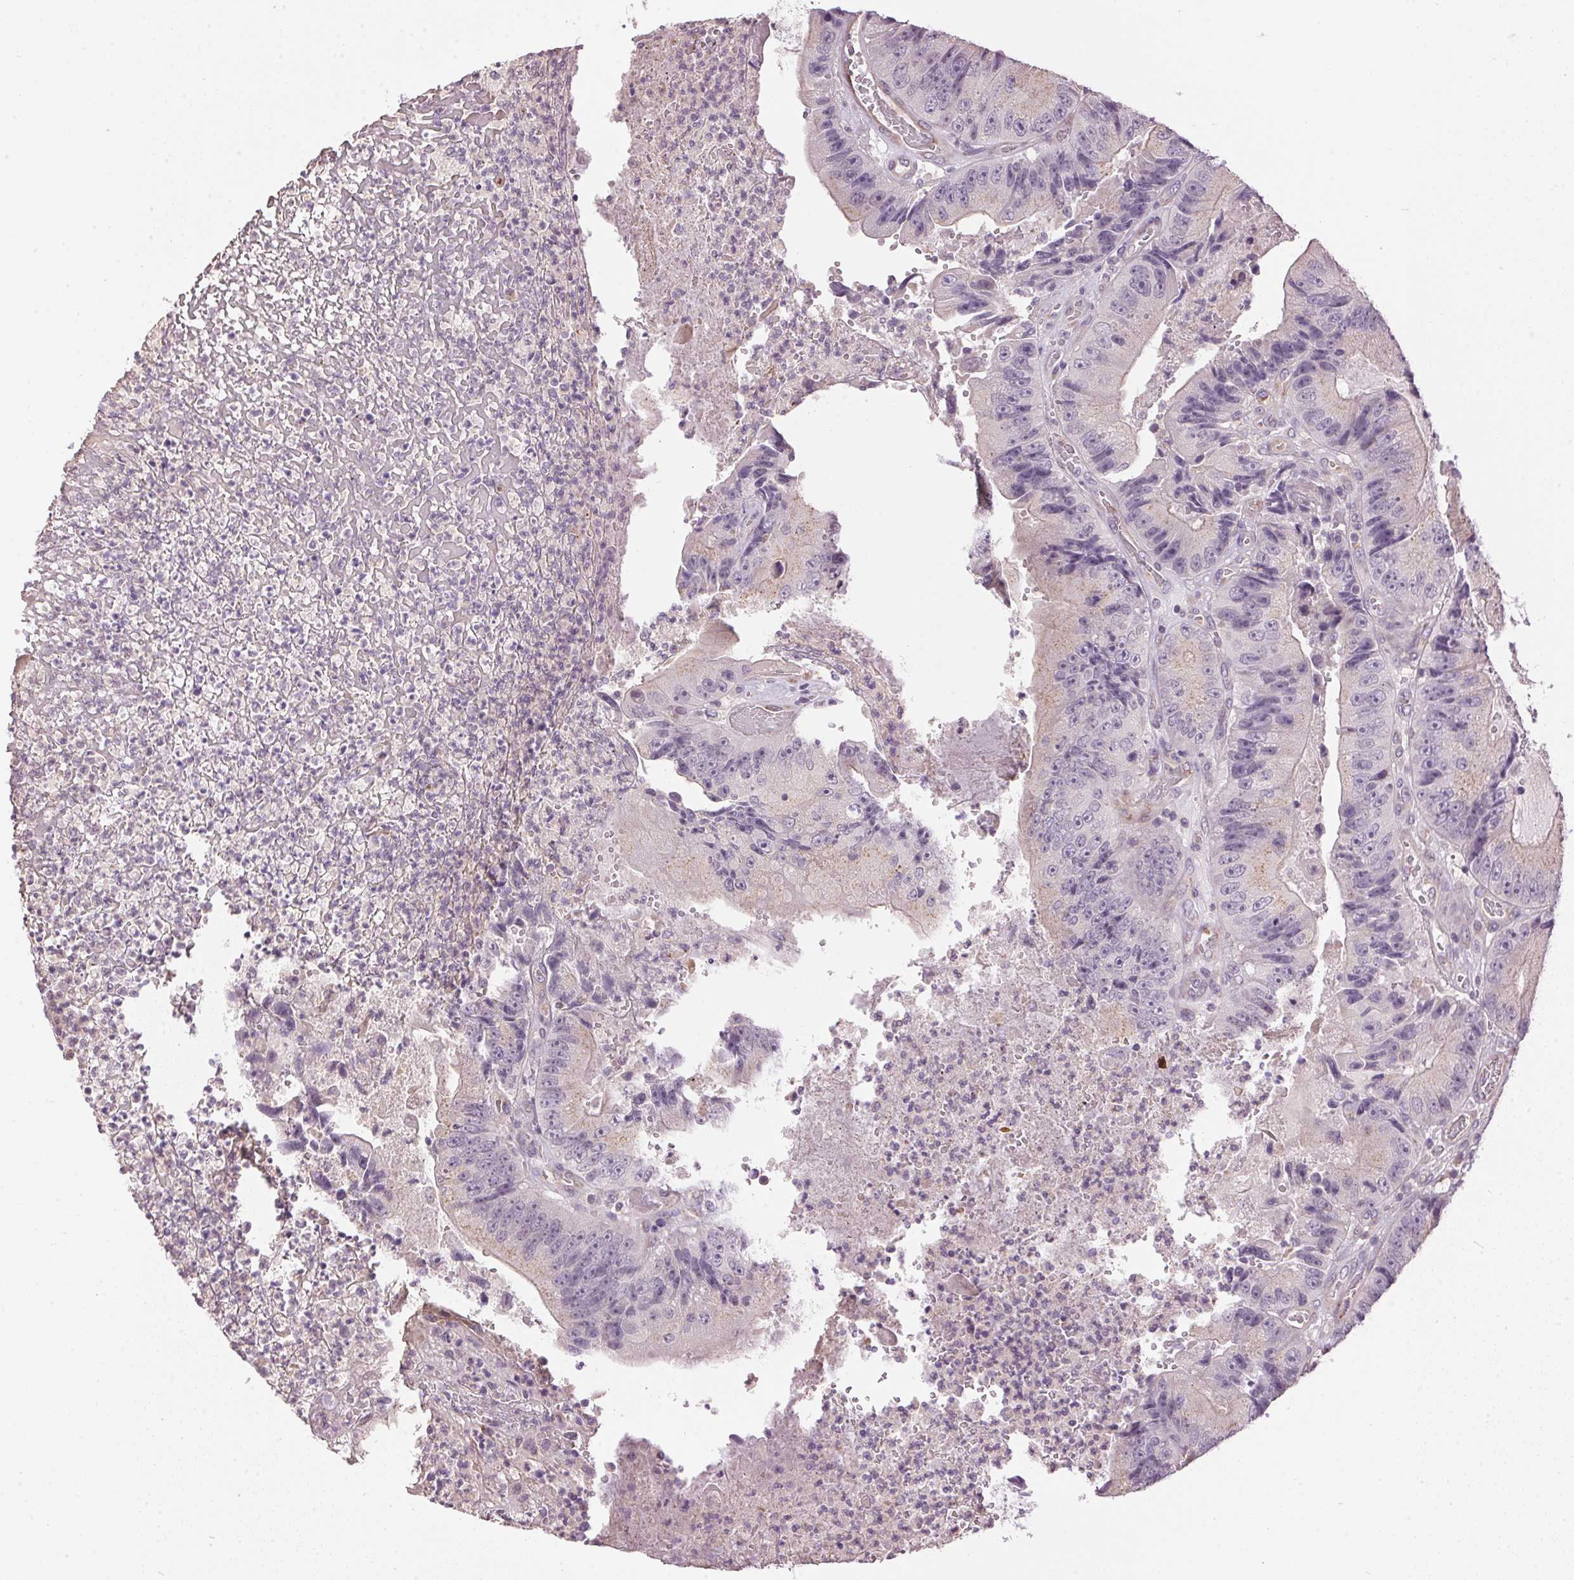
{"staining": {"intensity": "weak", "quantity": "<25%", "location": "cytoplasmic/membranous"}, "tissue": "colorectal cancer", "cell_type": "Tumor cells", "image_type": "cancer", "snomed": [{"axis": "morphology", "description": "Adenocarcinoma, NOS"}, {"axis": "topography", "description": "Colon"}], "caption": "High magnification brightfield microscopy of colorectal adenocarcinoma stained with DAB (brown) and counterstained with hematoxylin (blue): tumor cells show no significant positivity. (Stains: DAB immunohistochemistry (IHC) with hematoxylin counter stain, Microscopy: brightfield microscopy at high magnification).", "gene": "GOLPH3", "patient": {"sex": "female", "age": 86}}